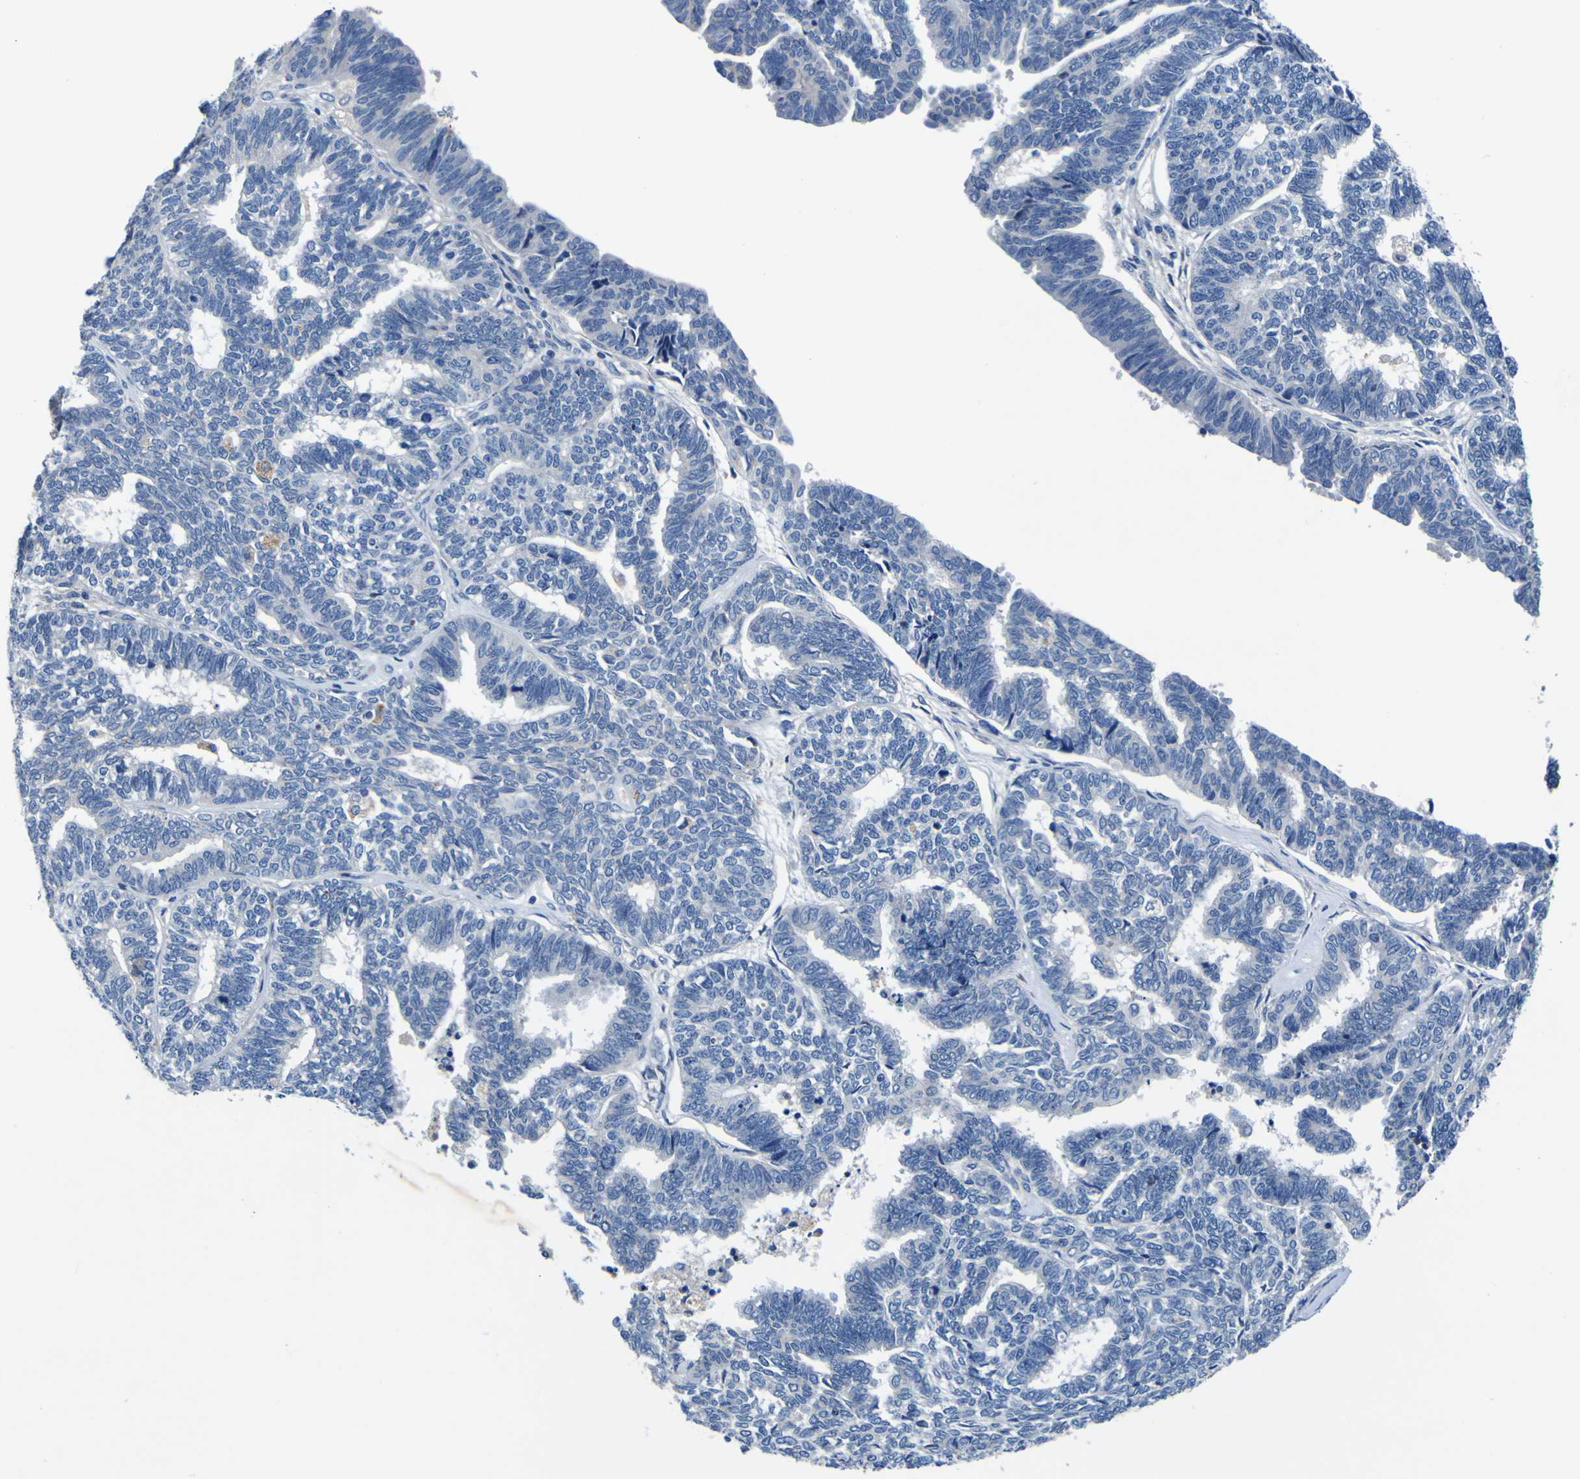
{"staining": {"intensity": "negative", "quantity": "none", "location": "none"}, "tissue": "endometrial cancer", "cell_type": "Tumor cells", "image_type": "cancer", "snomed": [{"axis": "morphology", "description": "Adenocarcinoma, NOS"}, {"axis": "topography", "description": "Endometrium"}], "caption": "Tumor cells show no significant protein staining in endometrial cancer (adenocarcinoma).", "gene": "AGAP3", "patient": {"sex": "female", "age": 70}}